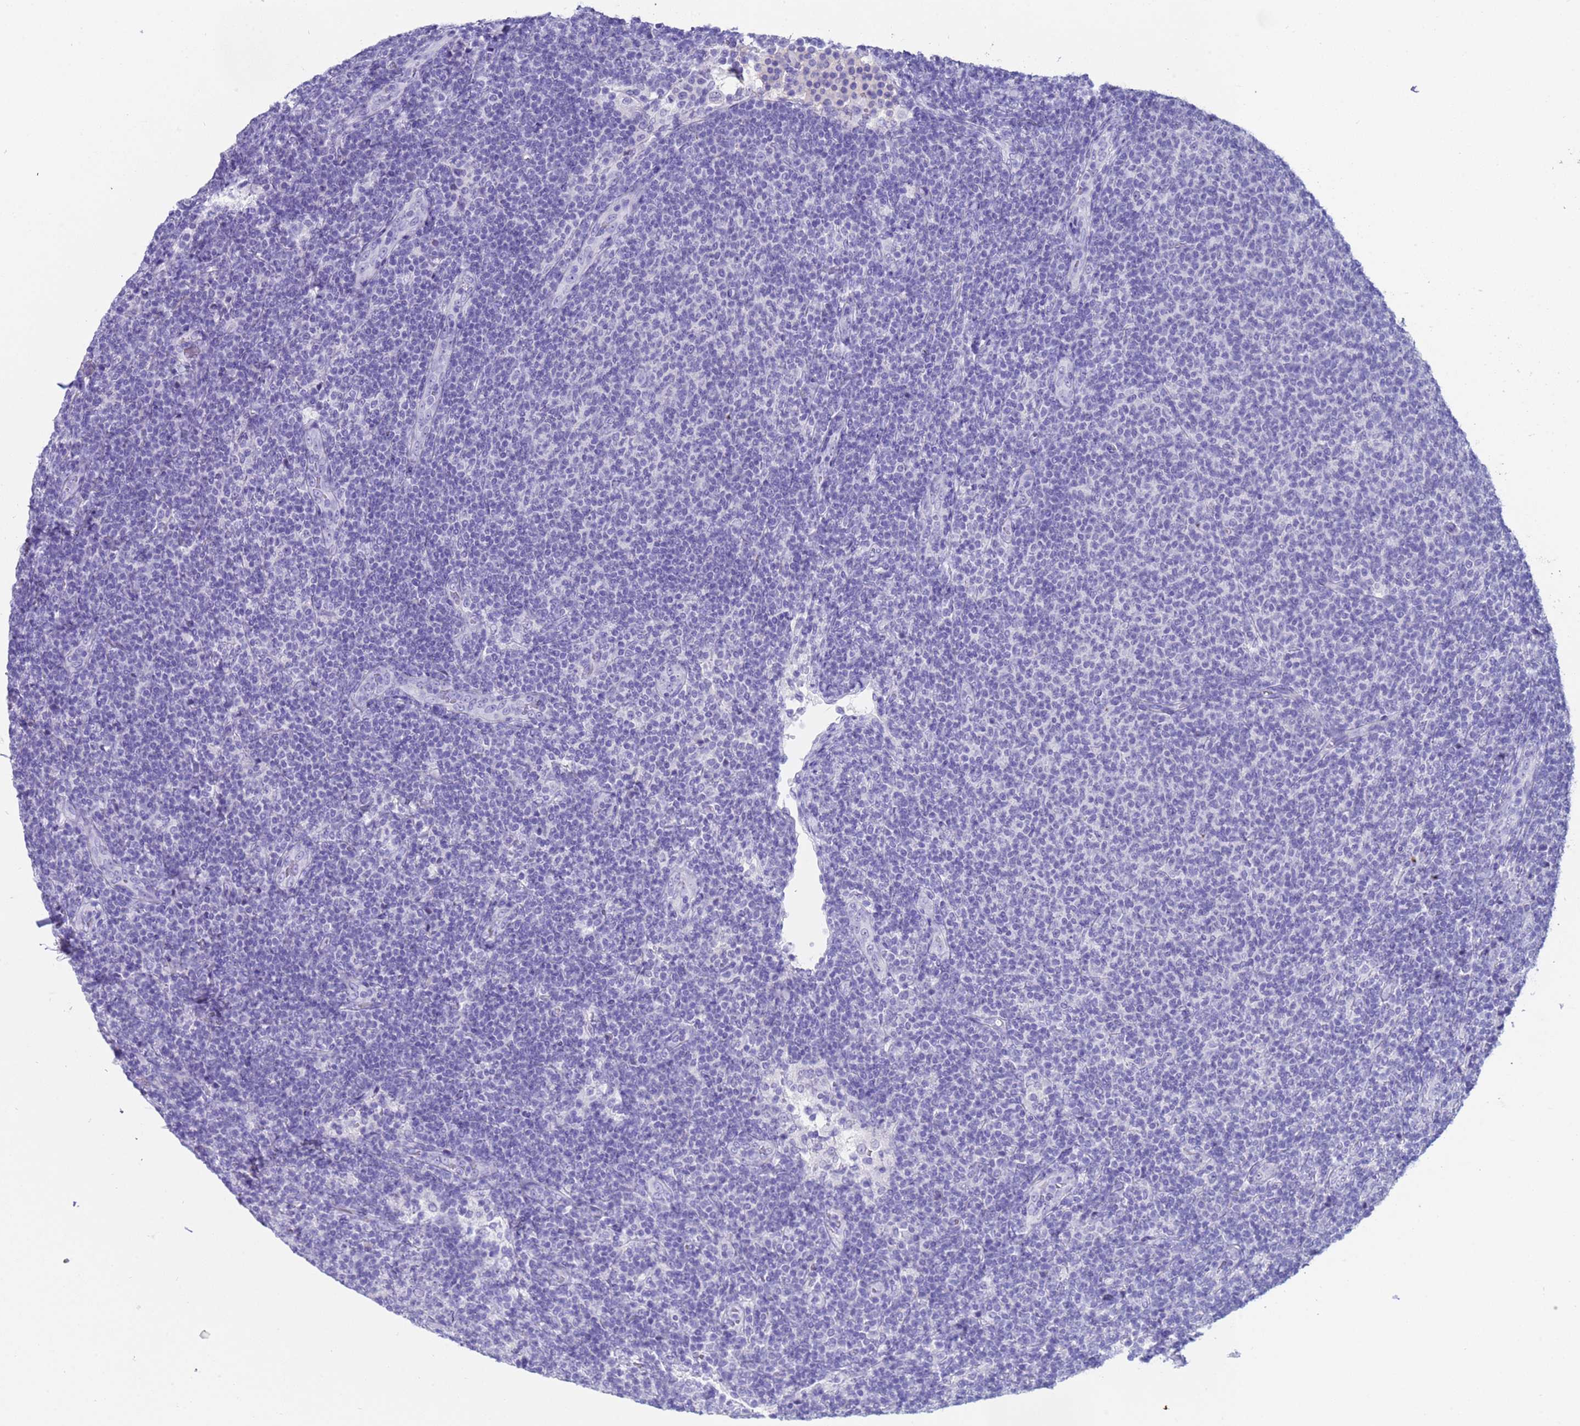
{"staining": {"intensity": "negative", "quantity": "none", "location": "none"}, "tissue": "lymphoma", "cell_type": "Tumor cells", "image_type": "cancer", "snomed": [{"axis": "morphology", "description": "Malignant lymphoma, non-Hodgkin's type, Low grade"}, {"axis": "topography", "description": "Lymph node"}], "caption": "IHC of human lymphoma shows no expression in tumor cells.", "gene": "CKM", "patient": {"sex": "male", "age": 66}}